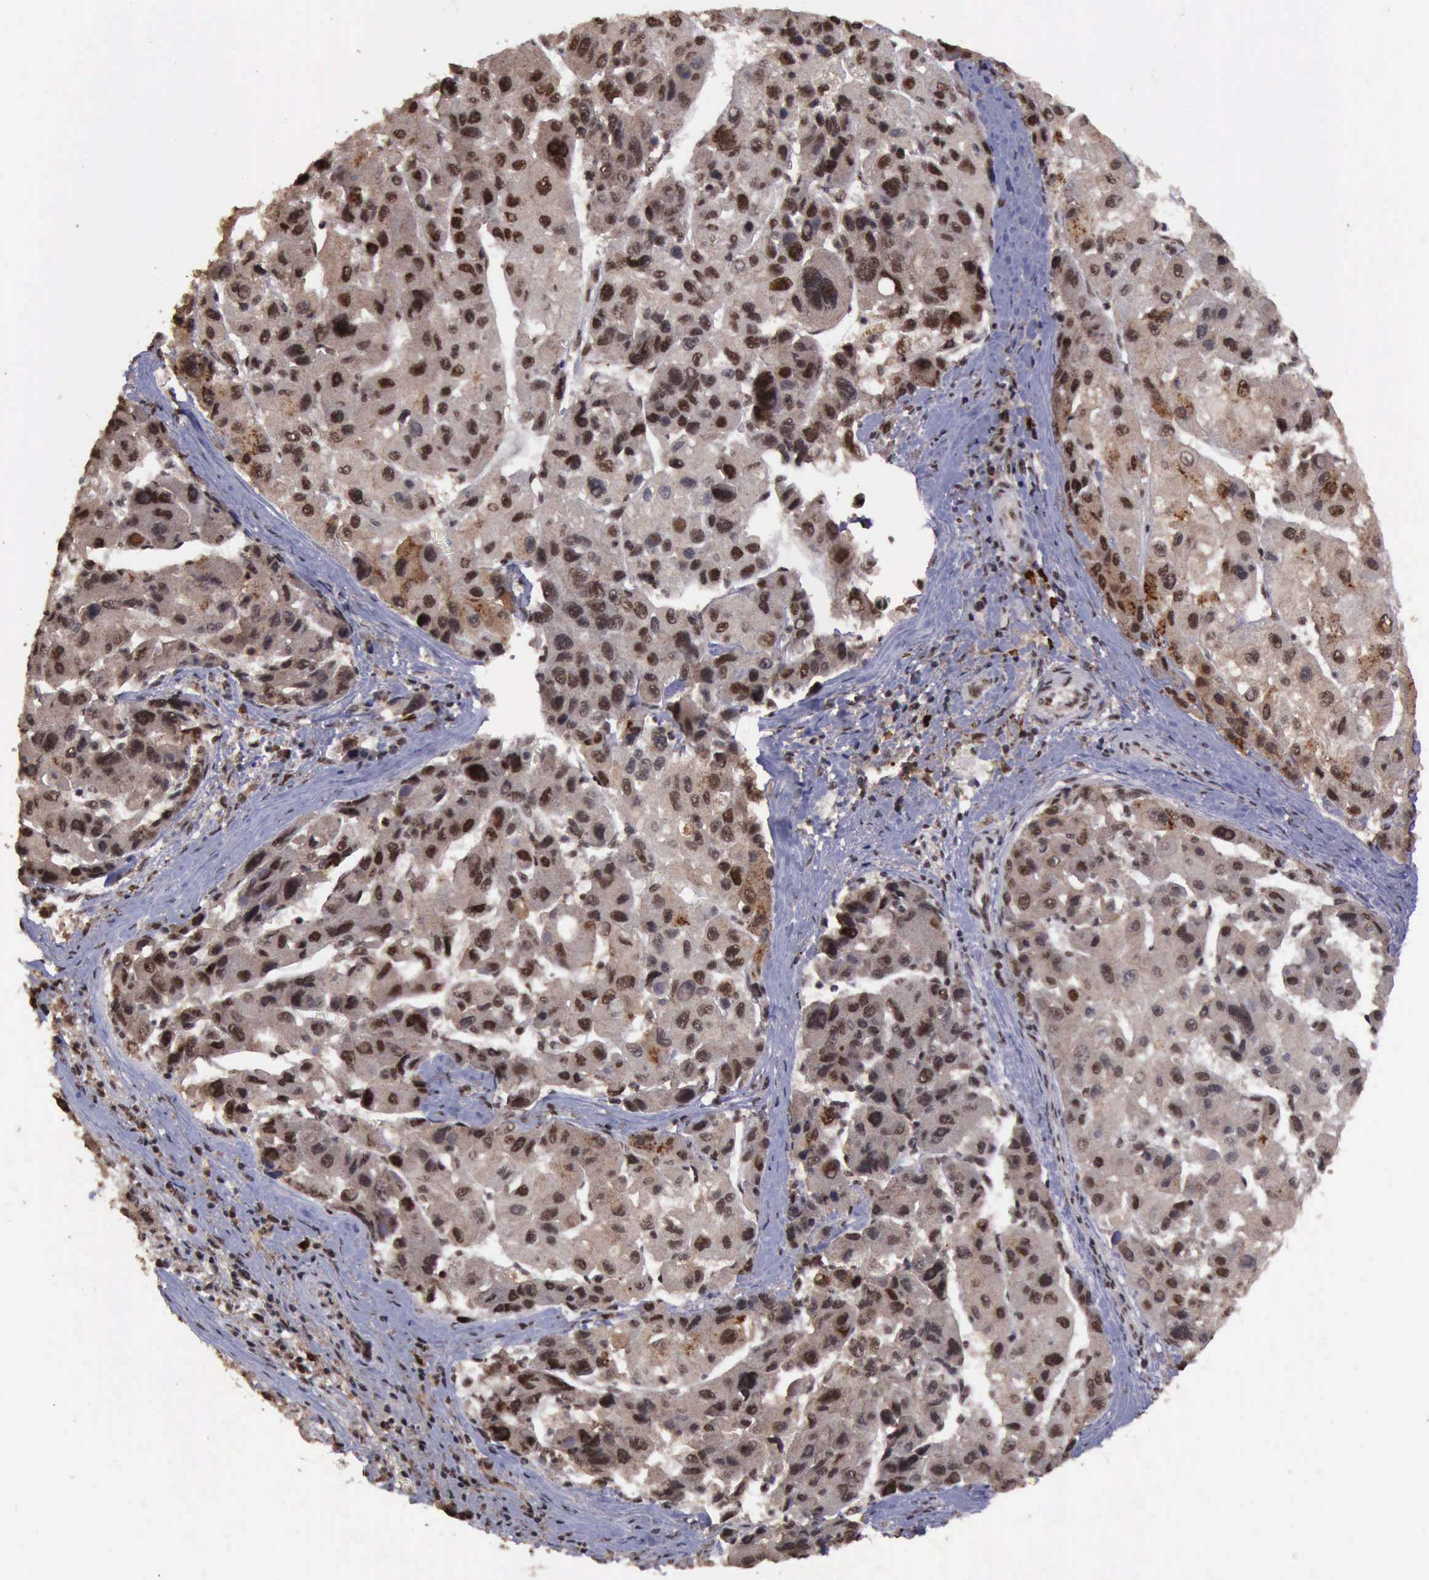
{"staining": {"intensity": "moderate", "quantity": ">75%", "location": "cytoplasmic/membranous,nuclear"}, "tissue": "liver cancer", "cell_type": "Tumor cells", "image_type": "cancer", "snomed": [{"axis": "morphology", "description": "Carcinoma, Hepatocellular, NOS"}, {"axis": "topography", "description": "Liver"}], "caption": "A brown stain labels moderate cytoplasmic/membranous and nuclear expression of a protein in liver cancer tumor cells.", "gene": "TRMT2A", "patient": {"sex": "male", "age": 64}}